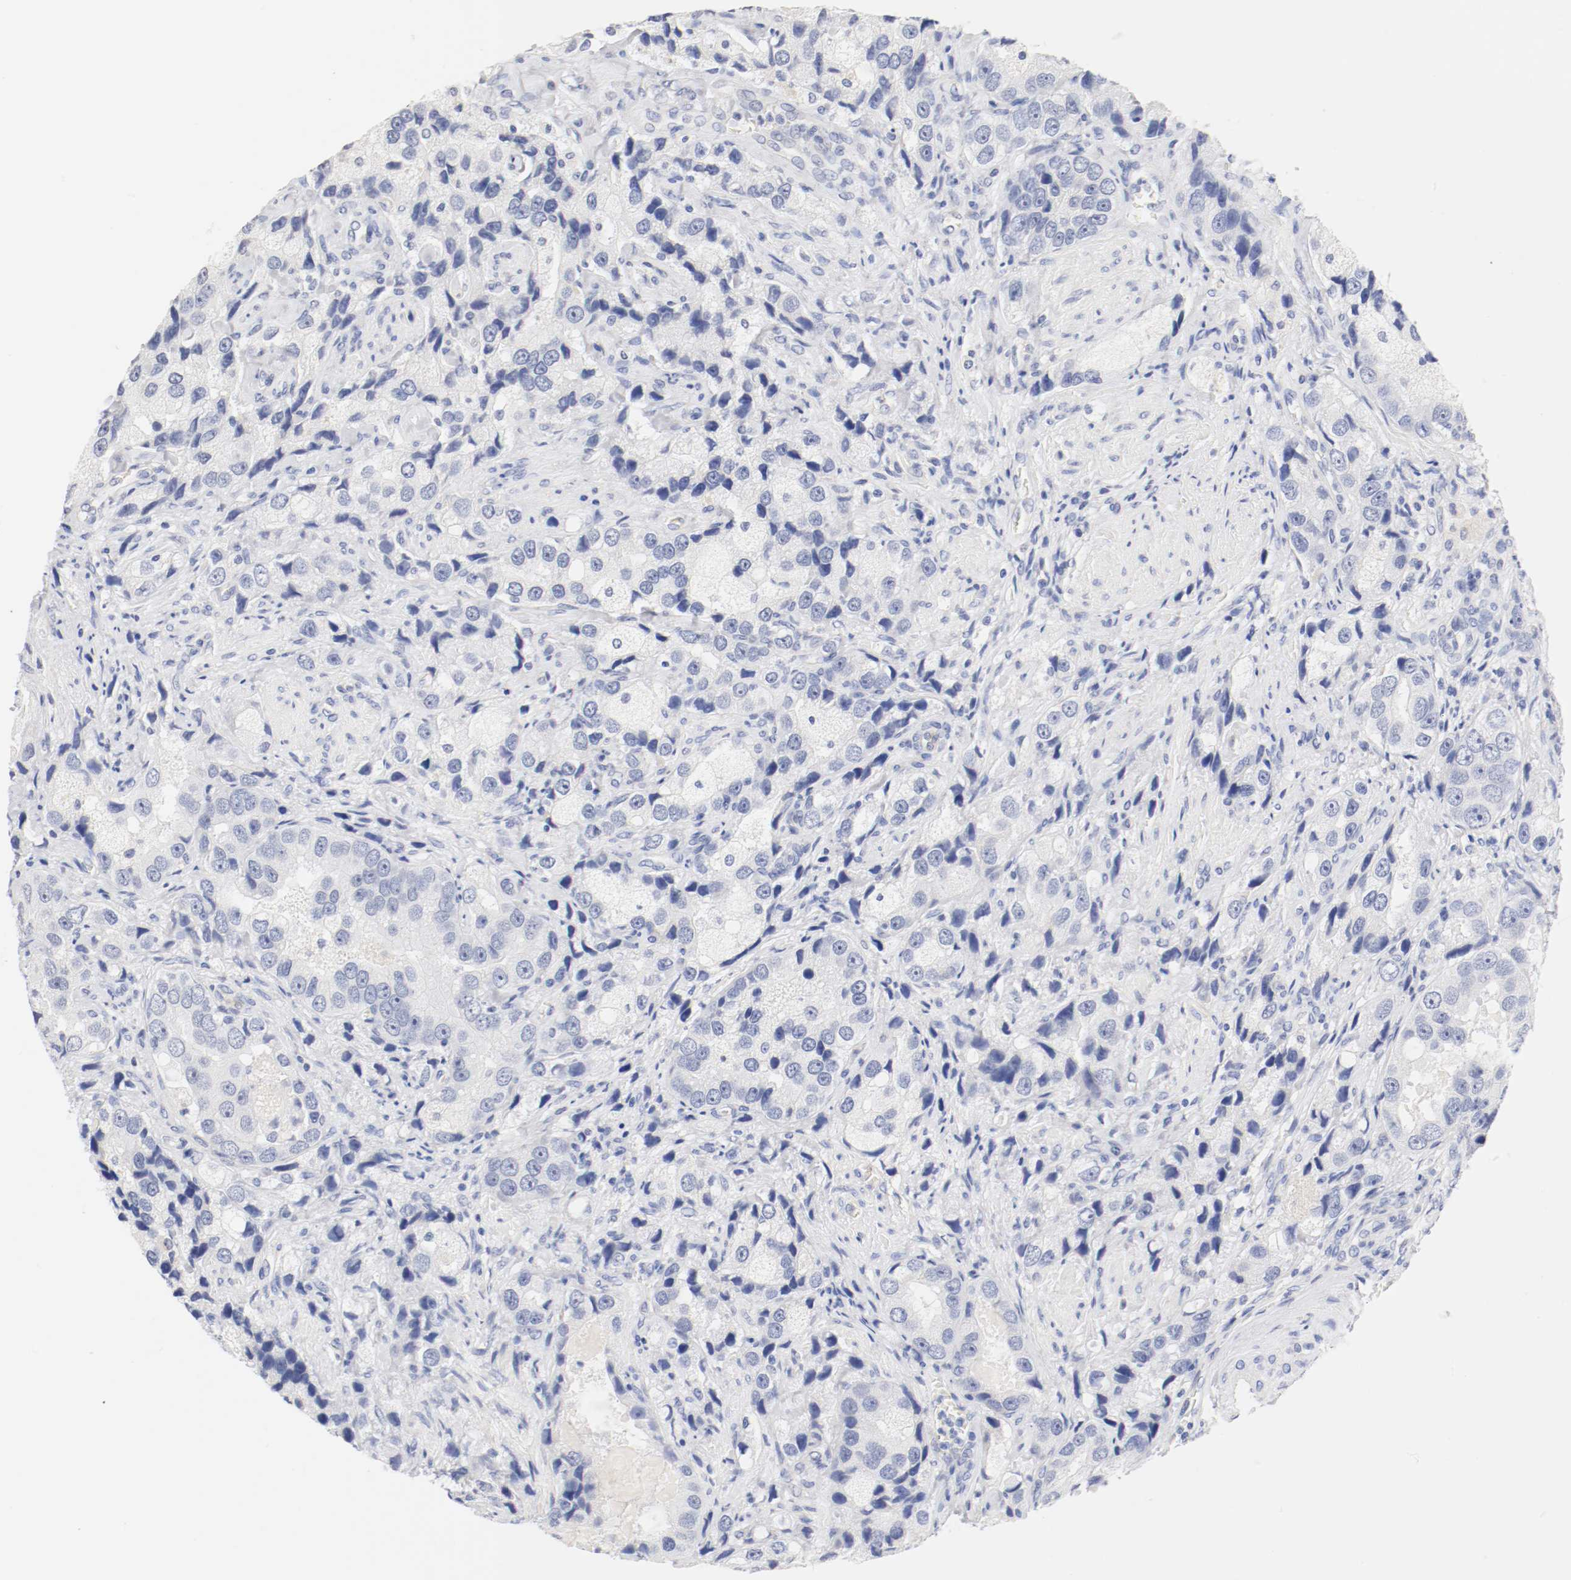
{"staining": {"intensity": "negative", "quantity": "none", "location": "none"}, "tissue": "prostate cancer", "cell_type": "Tumor cells", "image_type": "cancer", "snomed": [{"axis": "morphology", "description": "Adenocarcinoma, High grade"}, {"axis": "topography", "description": "Prostate"}], "caption": "A high-resolution image shows IHC staining of adenocarcinoma (high-grade) (prostate), which reveals no significant staining in tumor cells.", "gene": "HOMER1", "patient": {"sex": "male", "age": 63}}